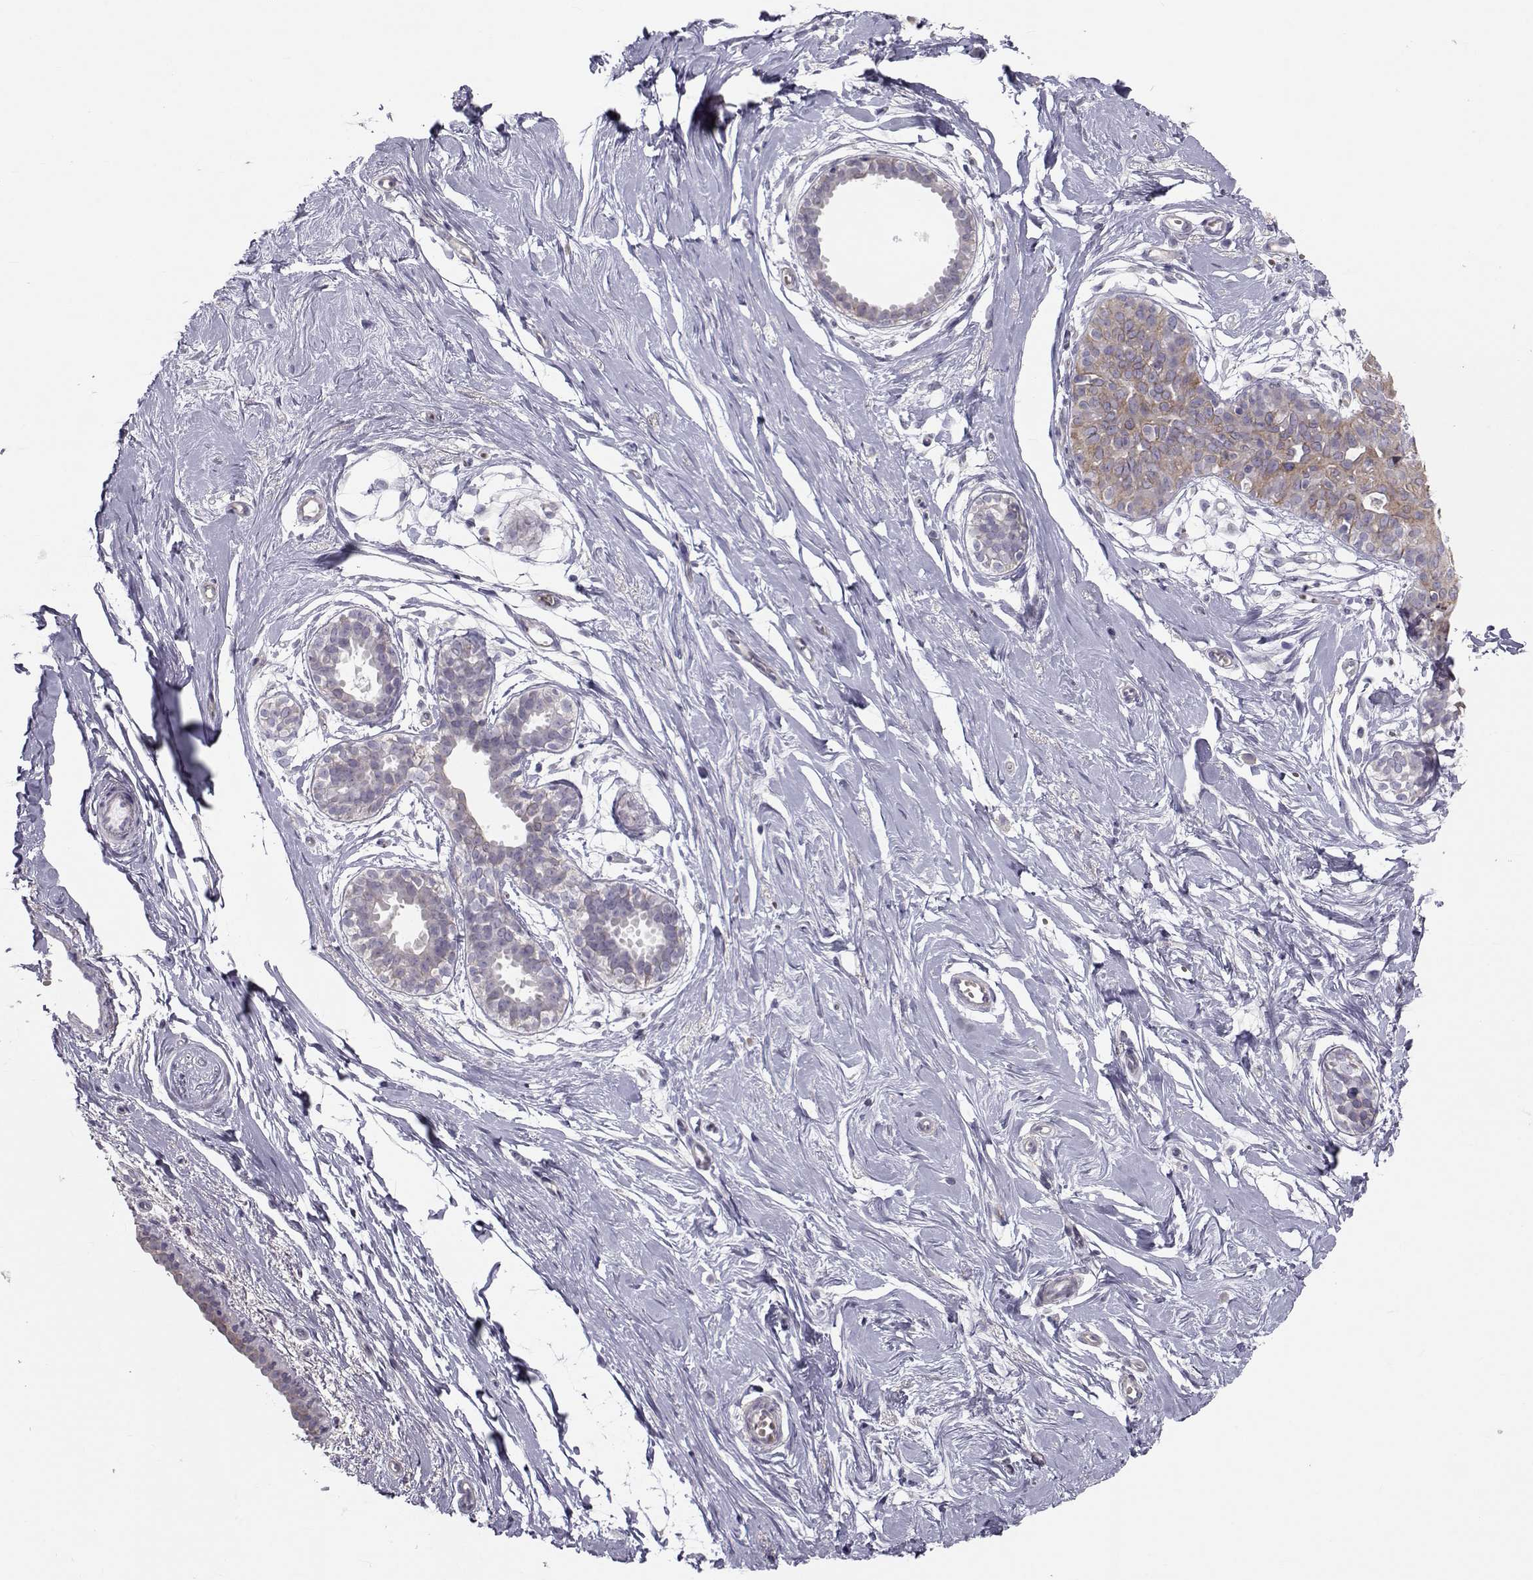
{"staining": {"intensity": "negative", "quantity": "none", "location": "none"}, "tissue": "breast", "cell_type": "Adipocytes", "image_type": "normal", "snomed": [{"axis": "morphology", "description": "Normal tissue, NOS"}, {"axis": "topography", "description": "Breast"}], "caption": "DAB (3,3'-diaminobenzidine) immunohistochemical staining of normal breast displays no significant expression in adipocytes.", "gene": "GARIN3", "patient": {"sex": "female", "age": 49}}